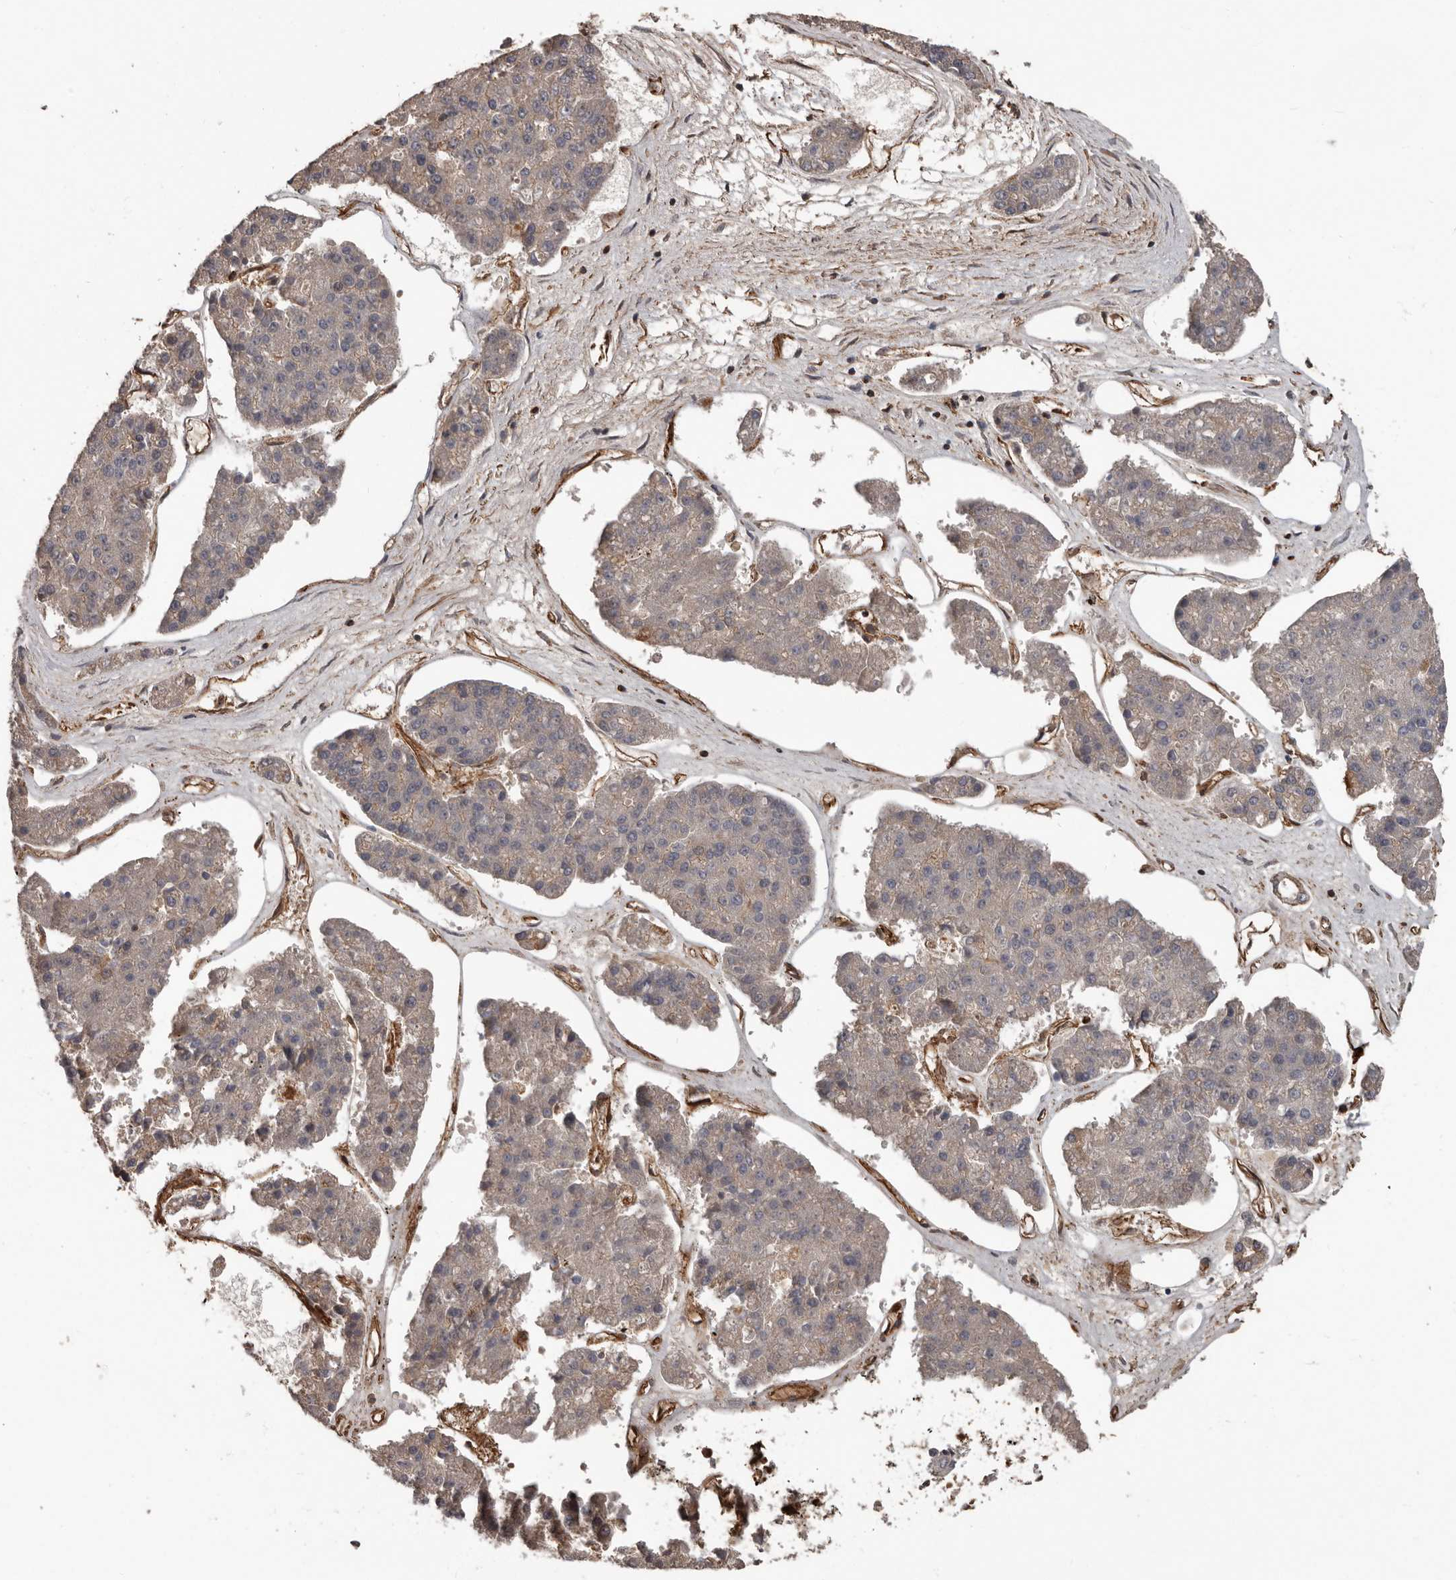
{"staining": {"intensity": "negative", "quantity": "none", "location": "none"}, "tissue": "pancreatic cancer", "cell_type": "Tumor cells", "image_type": "cancer", "snomed": [{"axis": "morphology", "description": "Adenocarcinoma, NOS"}, {"axis": "topography", "description": "Pancreas"}], "caption": "Immunohistochemical staining of pancreatic cancer (adenocarcinoma) displays no significant expression in tumor cells. The staining was performed using DAB (3,3'-diaminobenzidine) to visualize the protein expression in brown, while the nuclei were stained in blue with hematoxylin (Magnification: 20x).", "gene": "PNRC2", "patient": {"sex": "male", "age": 50}}